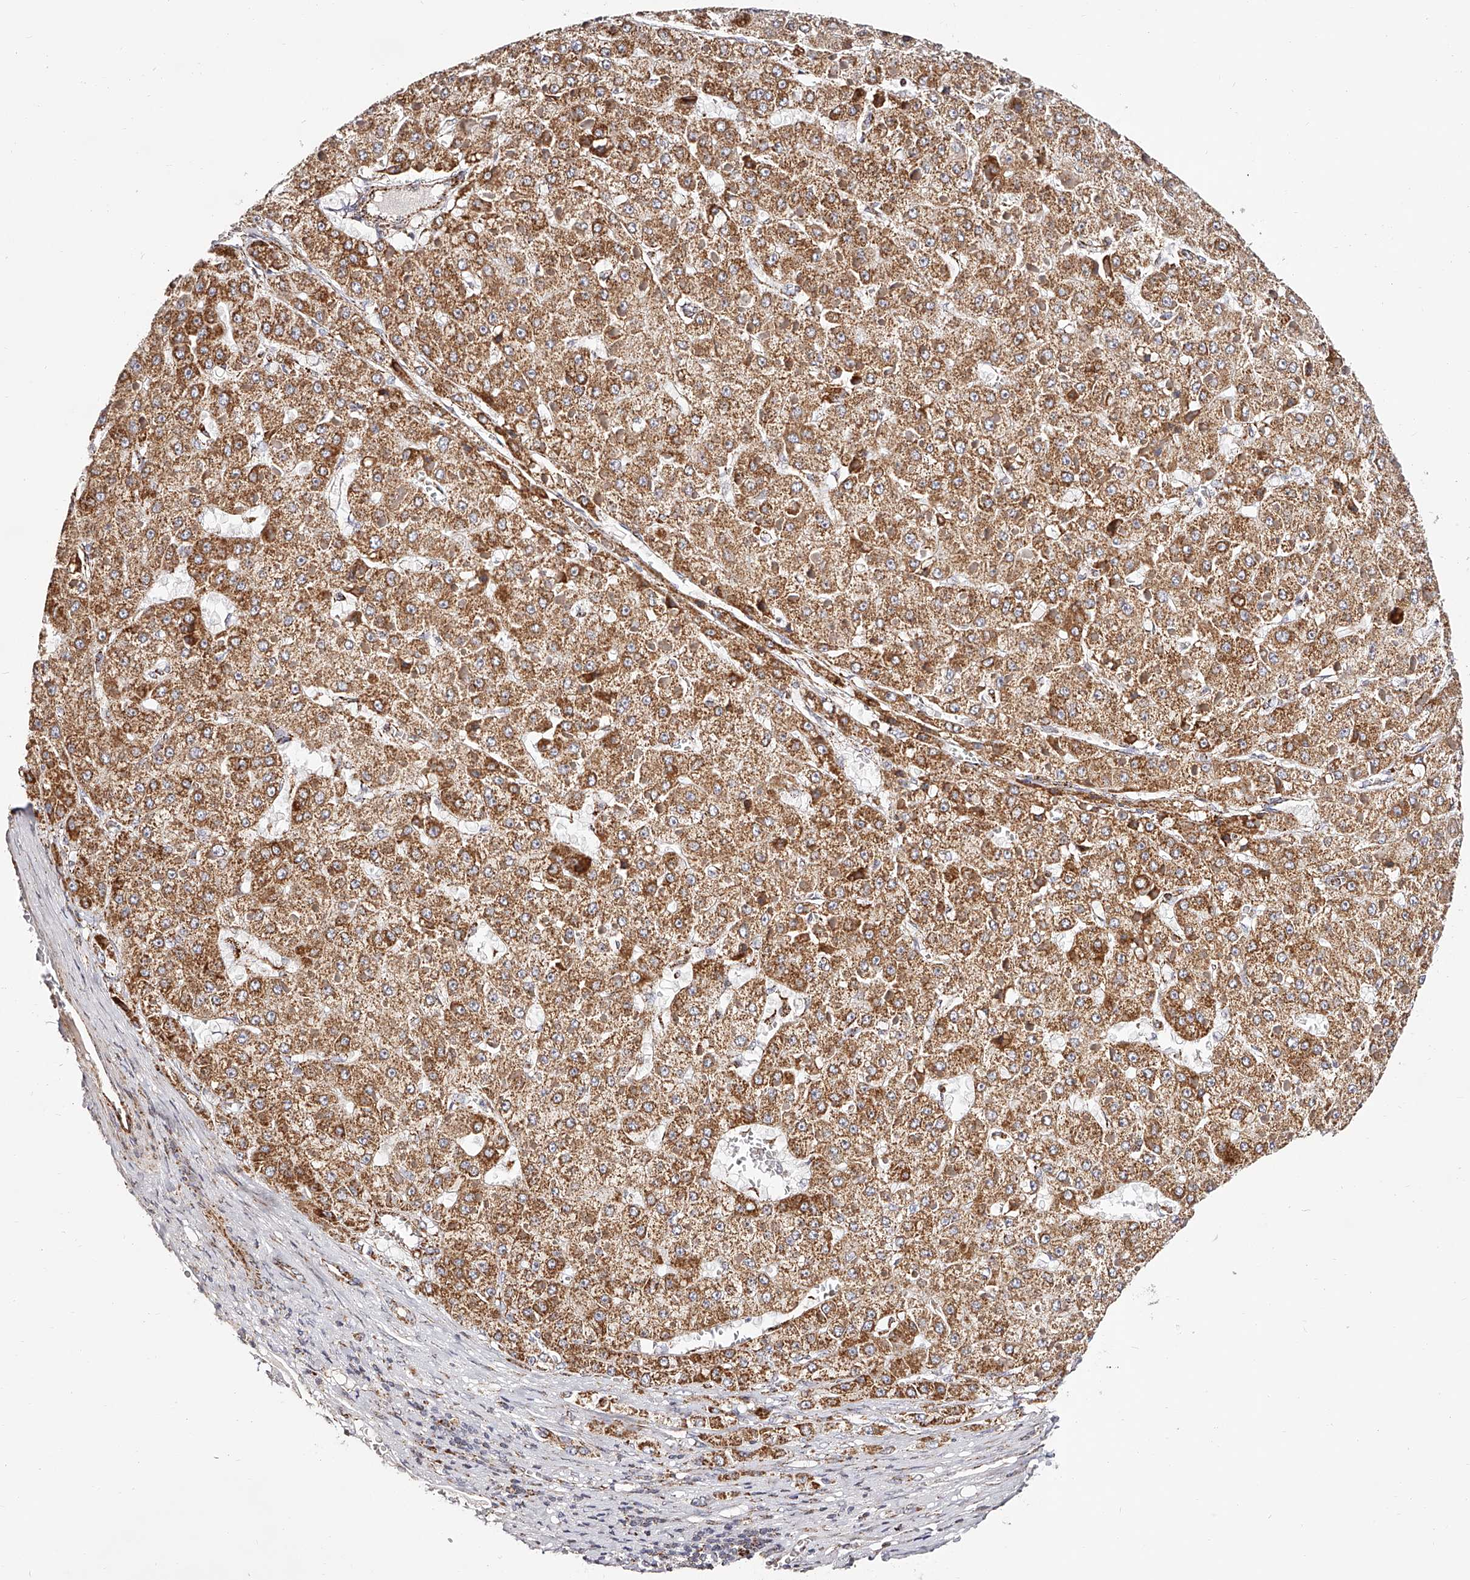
{"staining": {"intensity": "strong", "quantity": ">75%", "location": "cytoplasmic/membranous"}, "tissue": "liver cancer", "cell_type": "Tumor cells", "image_type": "cancer", "snomed": [{"axis": "morphology", "description": "Carcinoma, Hepatocellular, NOS"}, {"axis": "topography", "description": "Liver"}], "caption": "Liver cancer stained with IHC displays strong cytoplasmic/membranous positivity in approximately >75% of tumor cells. (IHC, brightfield microscopy, high magnification).", "gene": "NDUFV3", "patient": {"sex": "female", "age": 73}}